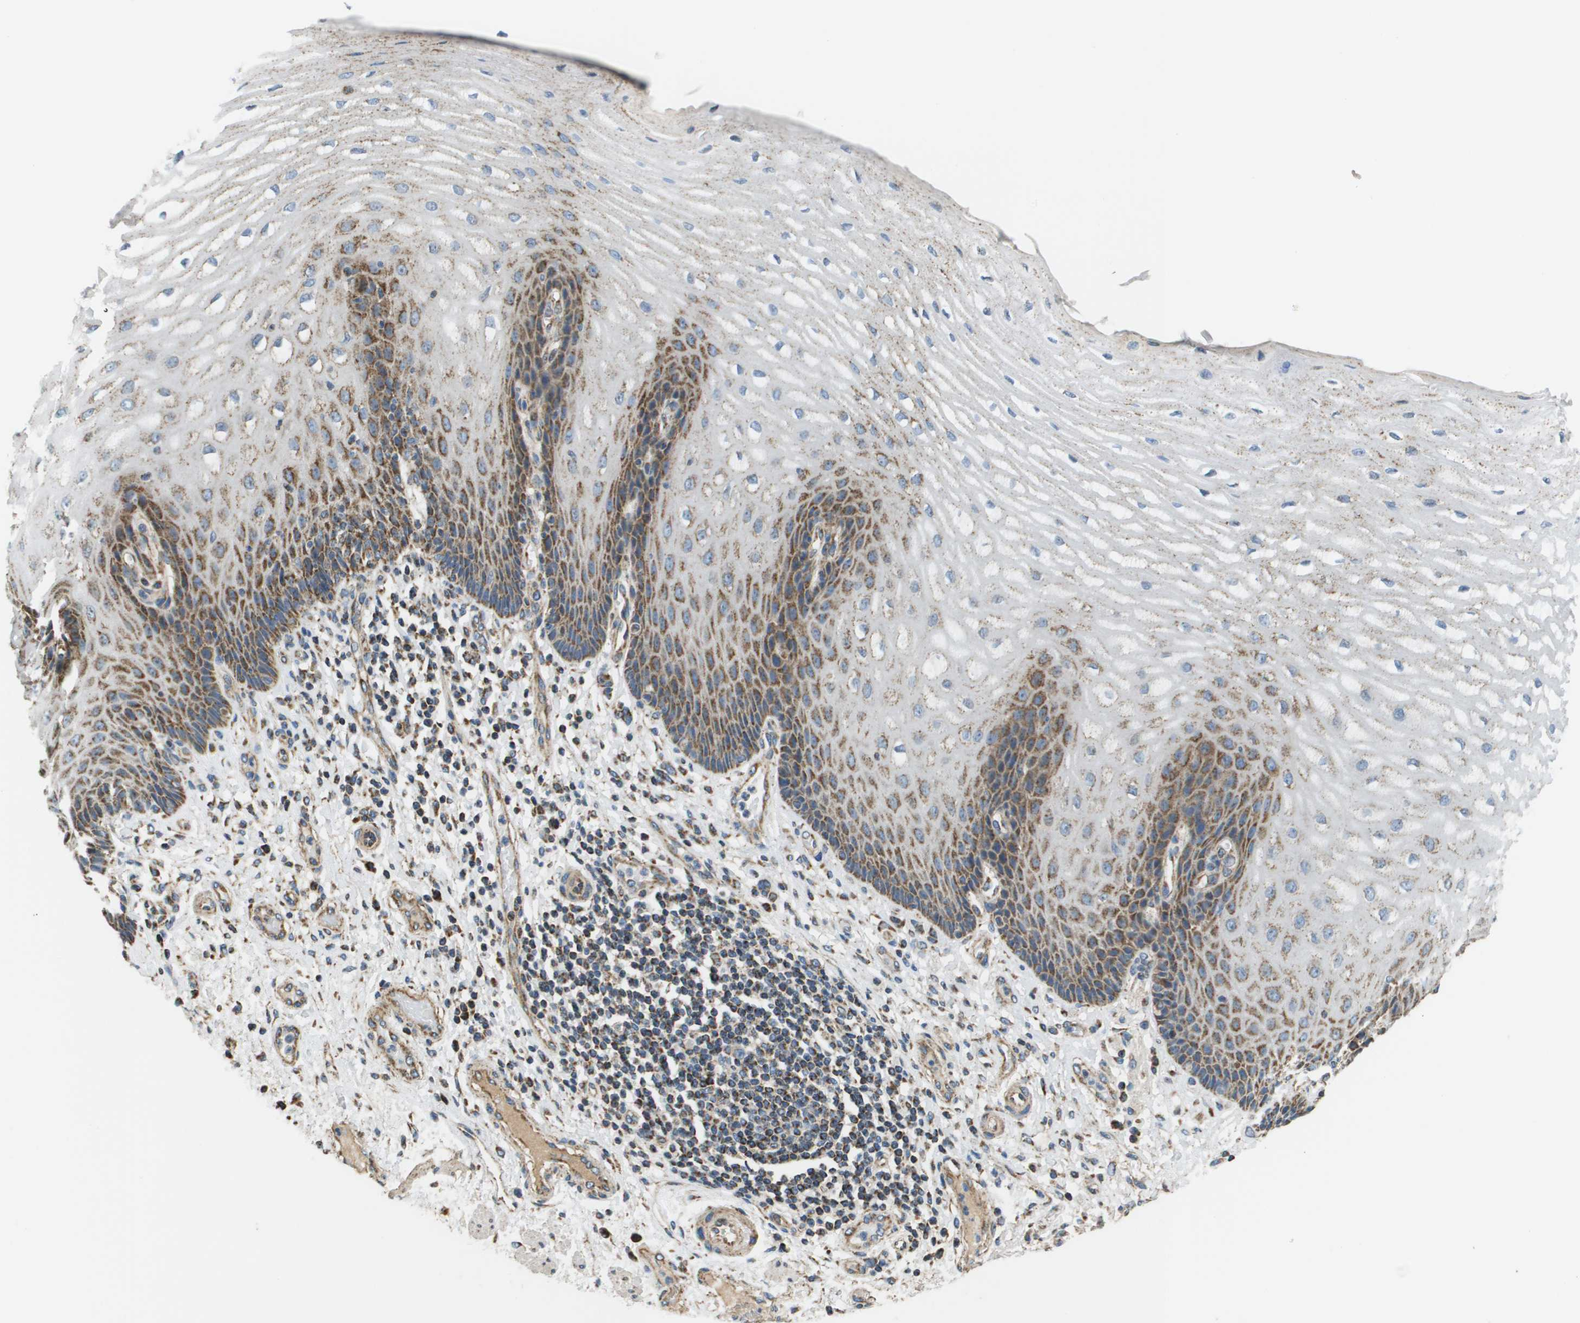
{"staining": {"intensity": "moderate", "quantity": ">75%", "location": "cytoplasmic/membranous"}, "tissue": "esophagus", "cell_type": "Squamous epithelial cells", "image_type": "normal", "snomed": [{"axis": "morphology", "description": "Normal tissue, NOS"}, {"axis": "topography", "description": "Esophagus"}], "caption": "Protein staining of benign esophagus exhibits moderate cytoplasmic/membranous expression in about >75% of squamous epithelial cells. (Brightfield microscopy of DAB IHC at high magnification).", "gene": "NRK", "patient": {"sex": "male", "age": 54}}